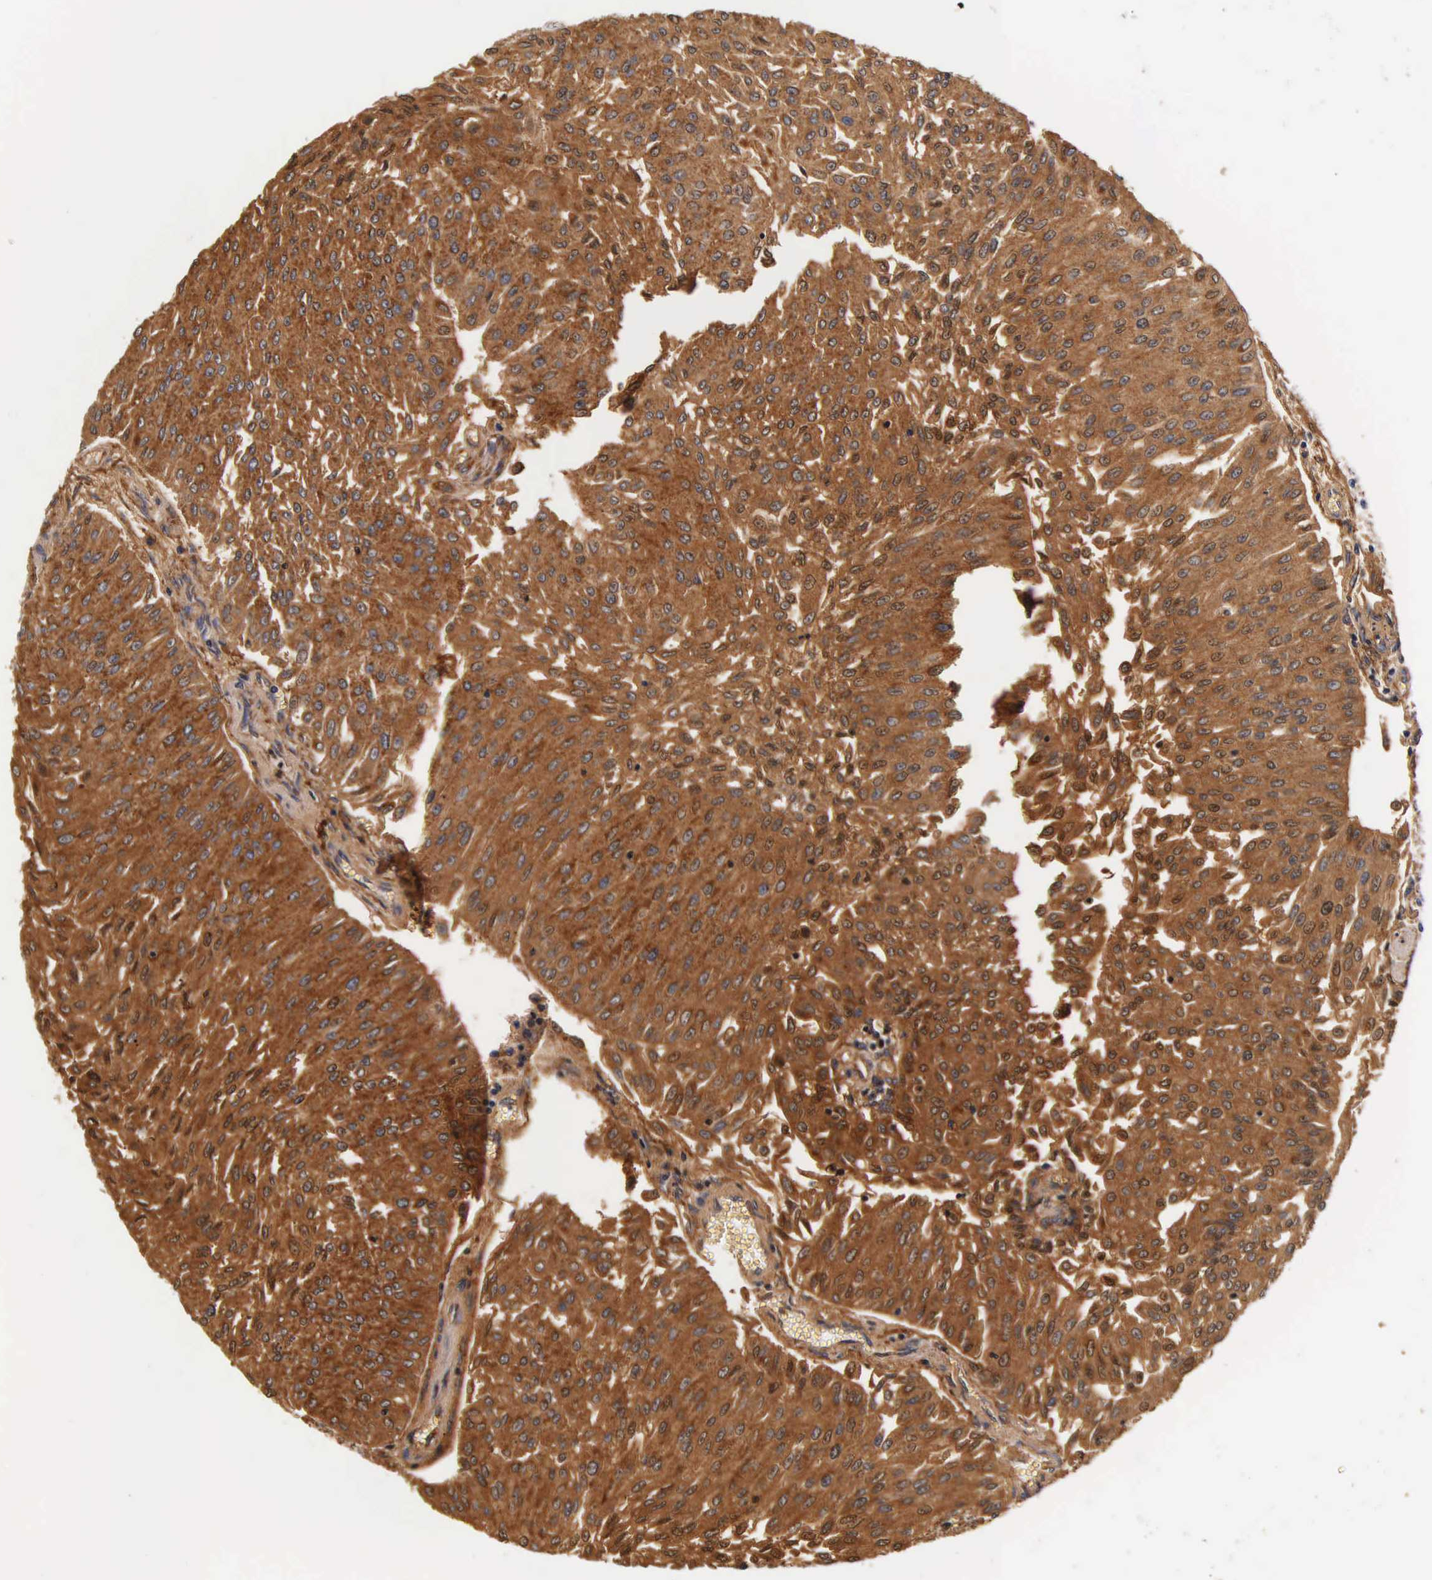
{"staining": {"intensity": "strong", "quantity": ">75%", "location": "cytoplasmic/membranous"}, "tissue": "urothelial cancer", "cell_type": "Tumor cells", "image_type": "cancer", "snomed": [{"axis": "morphology", "description": "Urothelial carcinoma, Low grade"}, {"axis": "topography", "description": "Urinary bladder"}], "caption": "The immunohistochemical stain shows strong cytoplasmic/membranous staining in tumor cells of urothelial cancer tissue. (Brightfield microscopy of DAB IHC at high magnification).", "gene": "CTSB", "patient": {"sex": "male", "age": 86}}